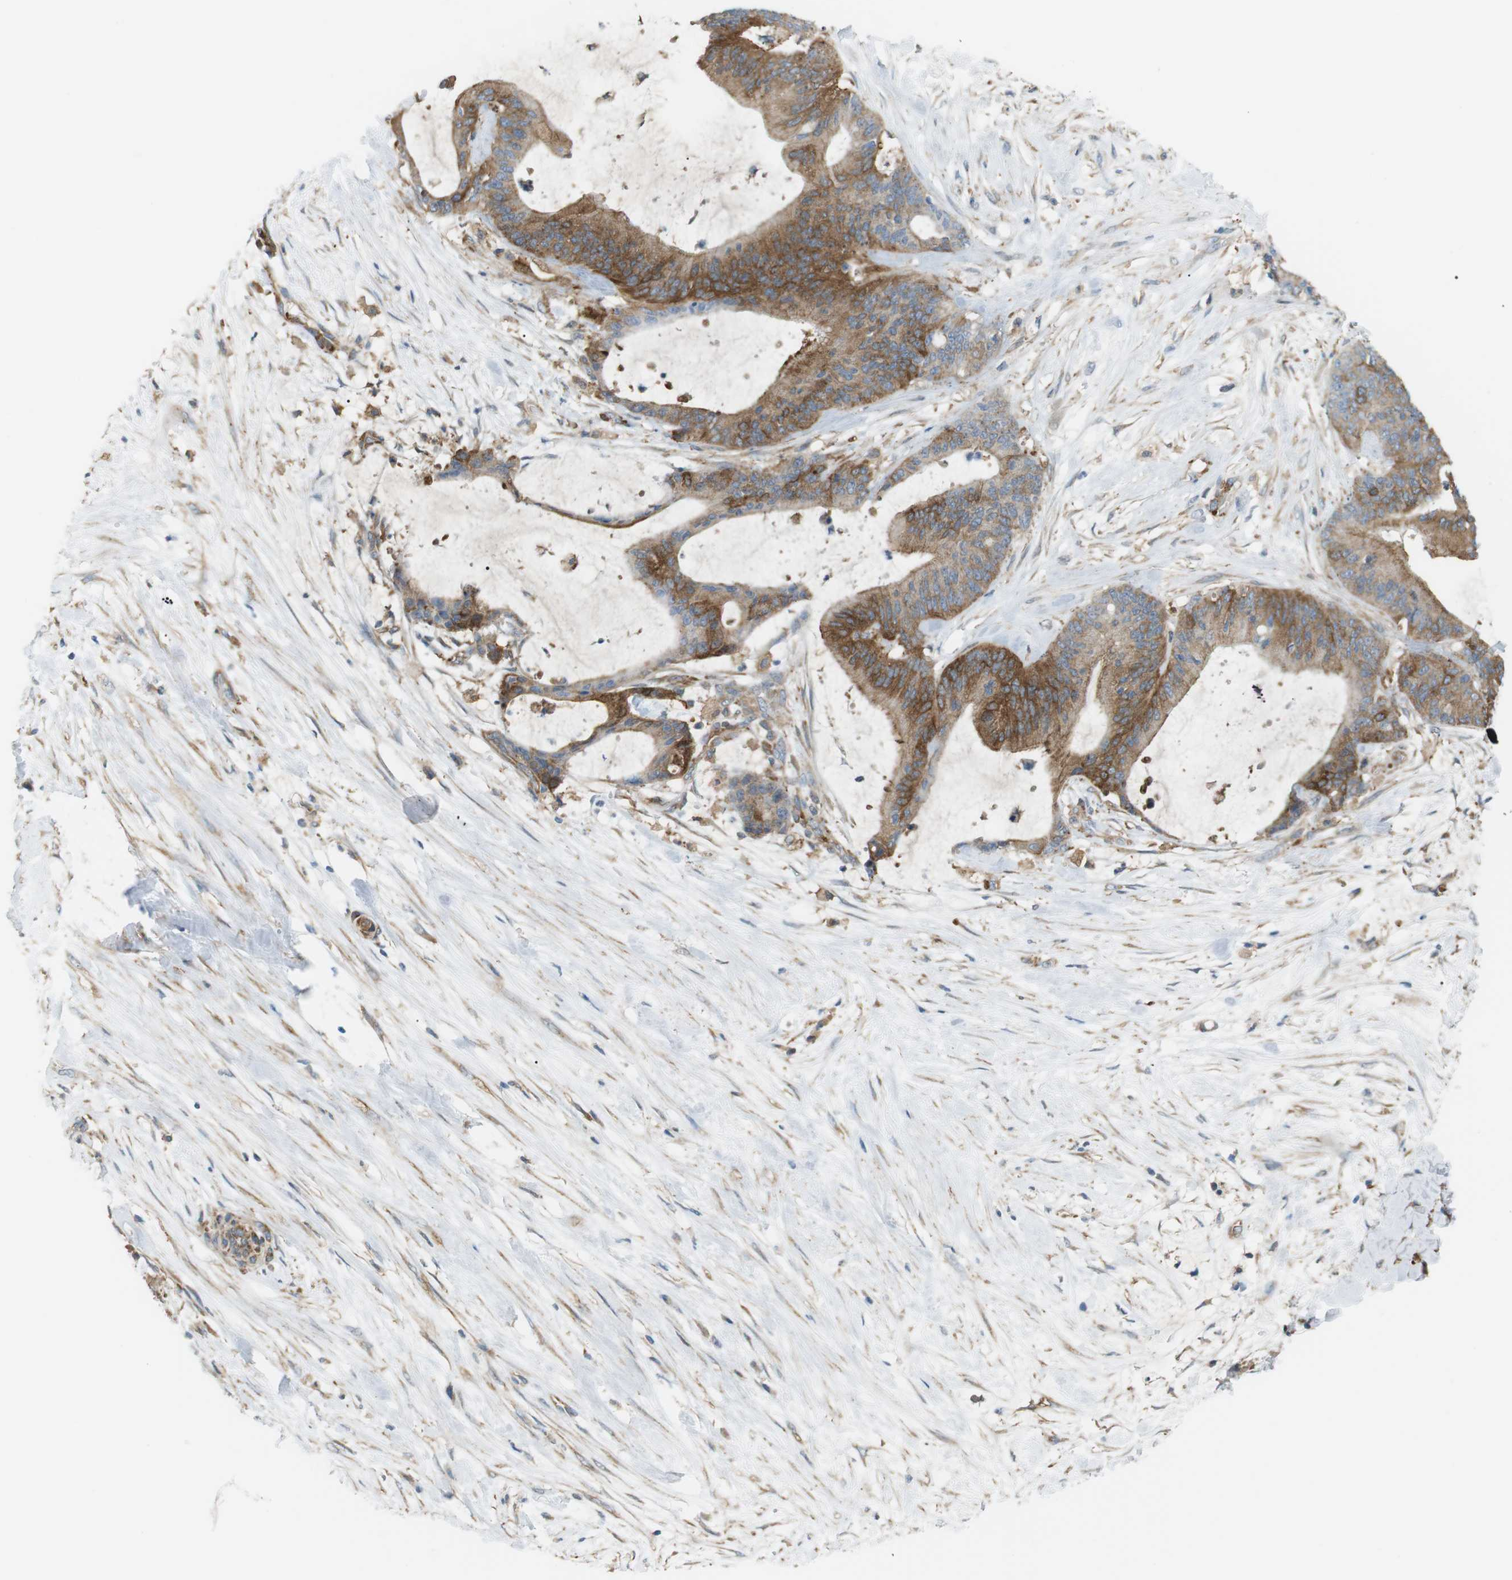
{"staining": {"intensity": "strong", "quantity": ">75%", "location": "cytoplasmic/membranous"}, "tissue": "liver cancer", "cell_type": "Tumor cells", "image_type": "cancer", "snomed": [{"axis": "morphology", "description": "Cholangiocarcinoma"}, {"axis": "topography", "description": "Liver"}], "caption": "Protein expression by immunohistochemistry (IHC) reveals strong cytoplasmic/membranous expression in about >75% of tumor cells in cholangiocarcinoma (liver). Using DAB (3,3'-diaminobenzidine) (brown) and hematoxylin (blue) stains, captured at high magnification using brightfield microscopy.", "gene": "PEPD", "patient": {"sex": "female", "age": 73}}